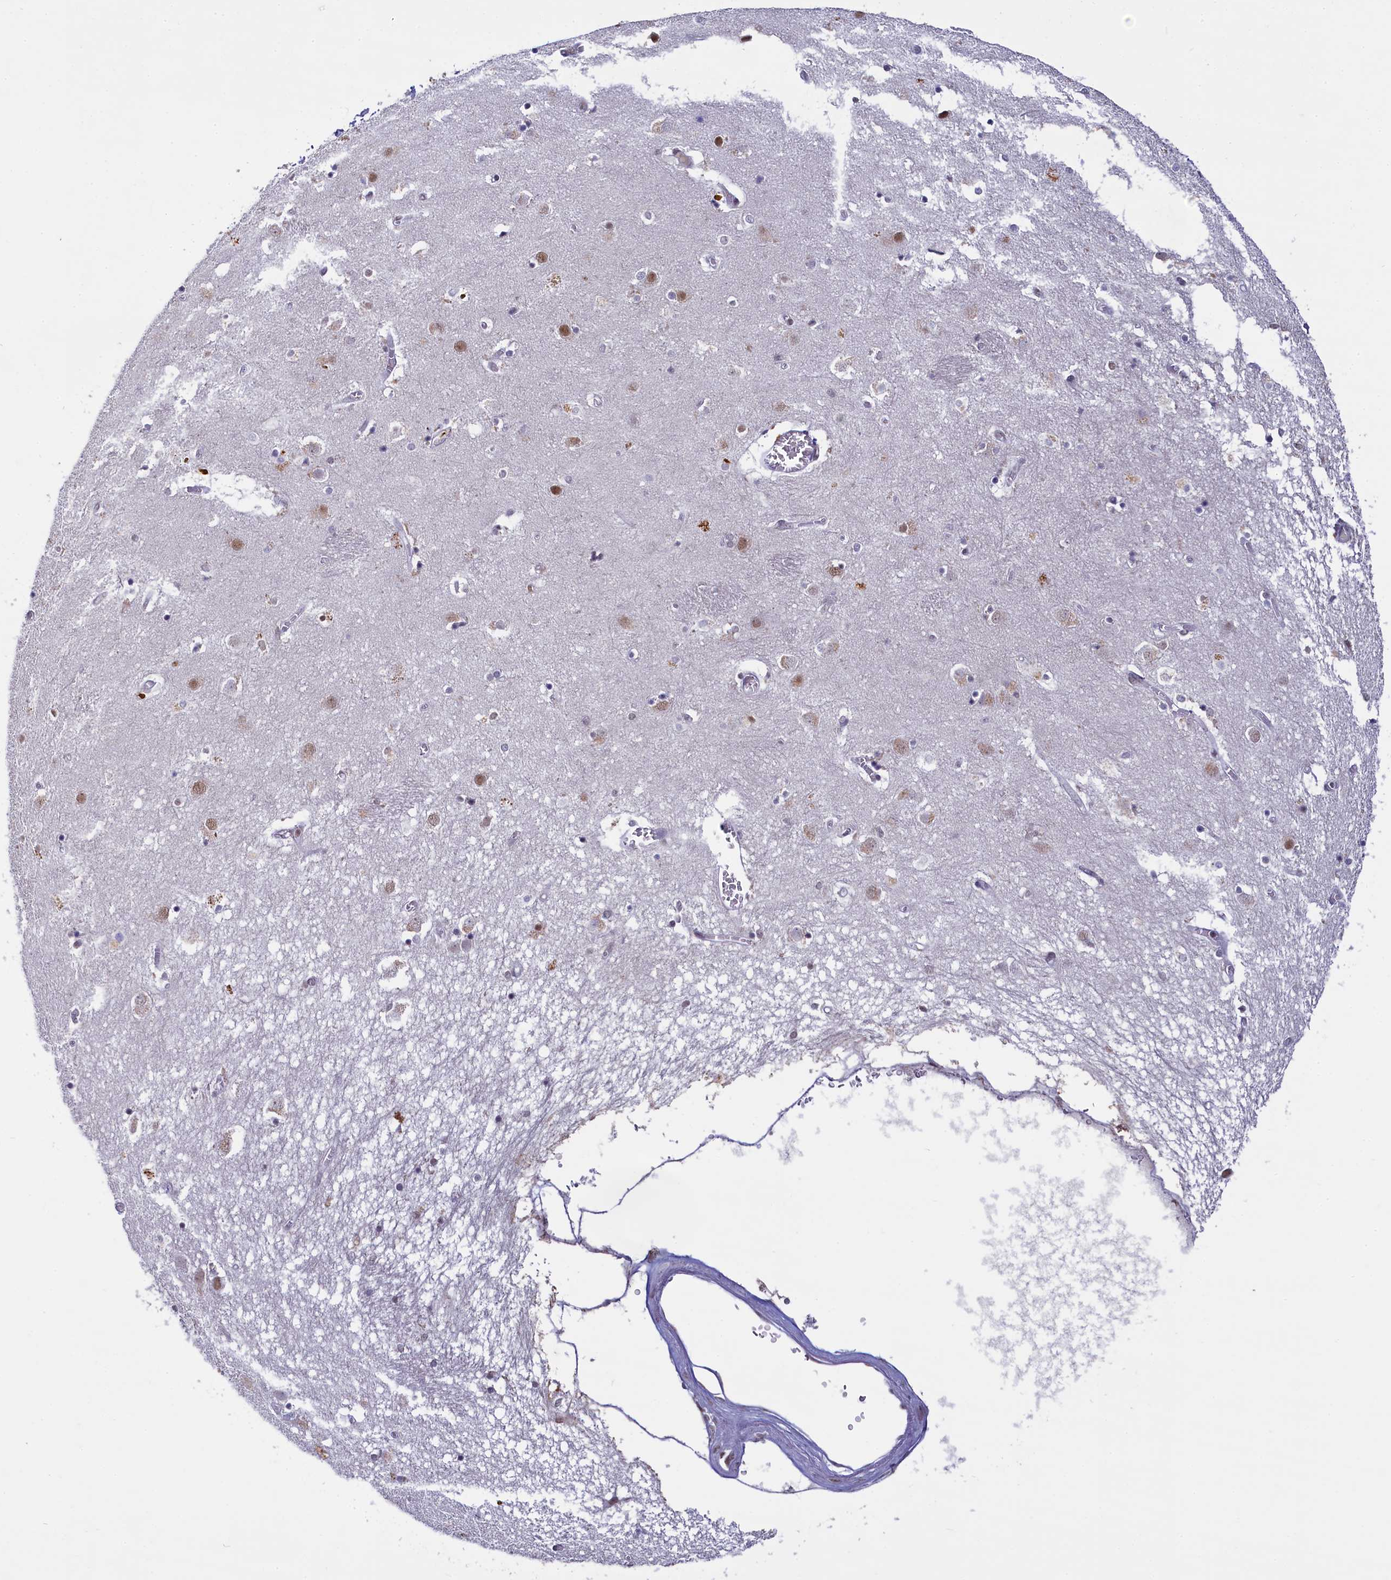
{"staining": {"intensity": "negative", "quantity": "none", "location": "none"}, "tissue": "caudate", "cell_type": "Glial cells", "image_type": "normal", "snomed": [{"axis": "morphology", "description": "Normal tissue, NOS"}, {"axis": "topography", "description": "Lateral ventricle wall"}], "caption": "An IHC micrograph of unremarkable caudate is shown. There is no staining in glial cells of caudate. (Stains: DAB IHC with hematoxylin counter stain, Microscopy: brightfield microscopy at high magnification).", "gene": "PPHLN1", "patient": {"sex": "male", "age": 70}}